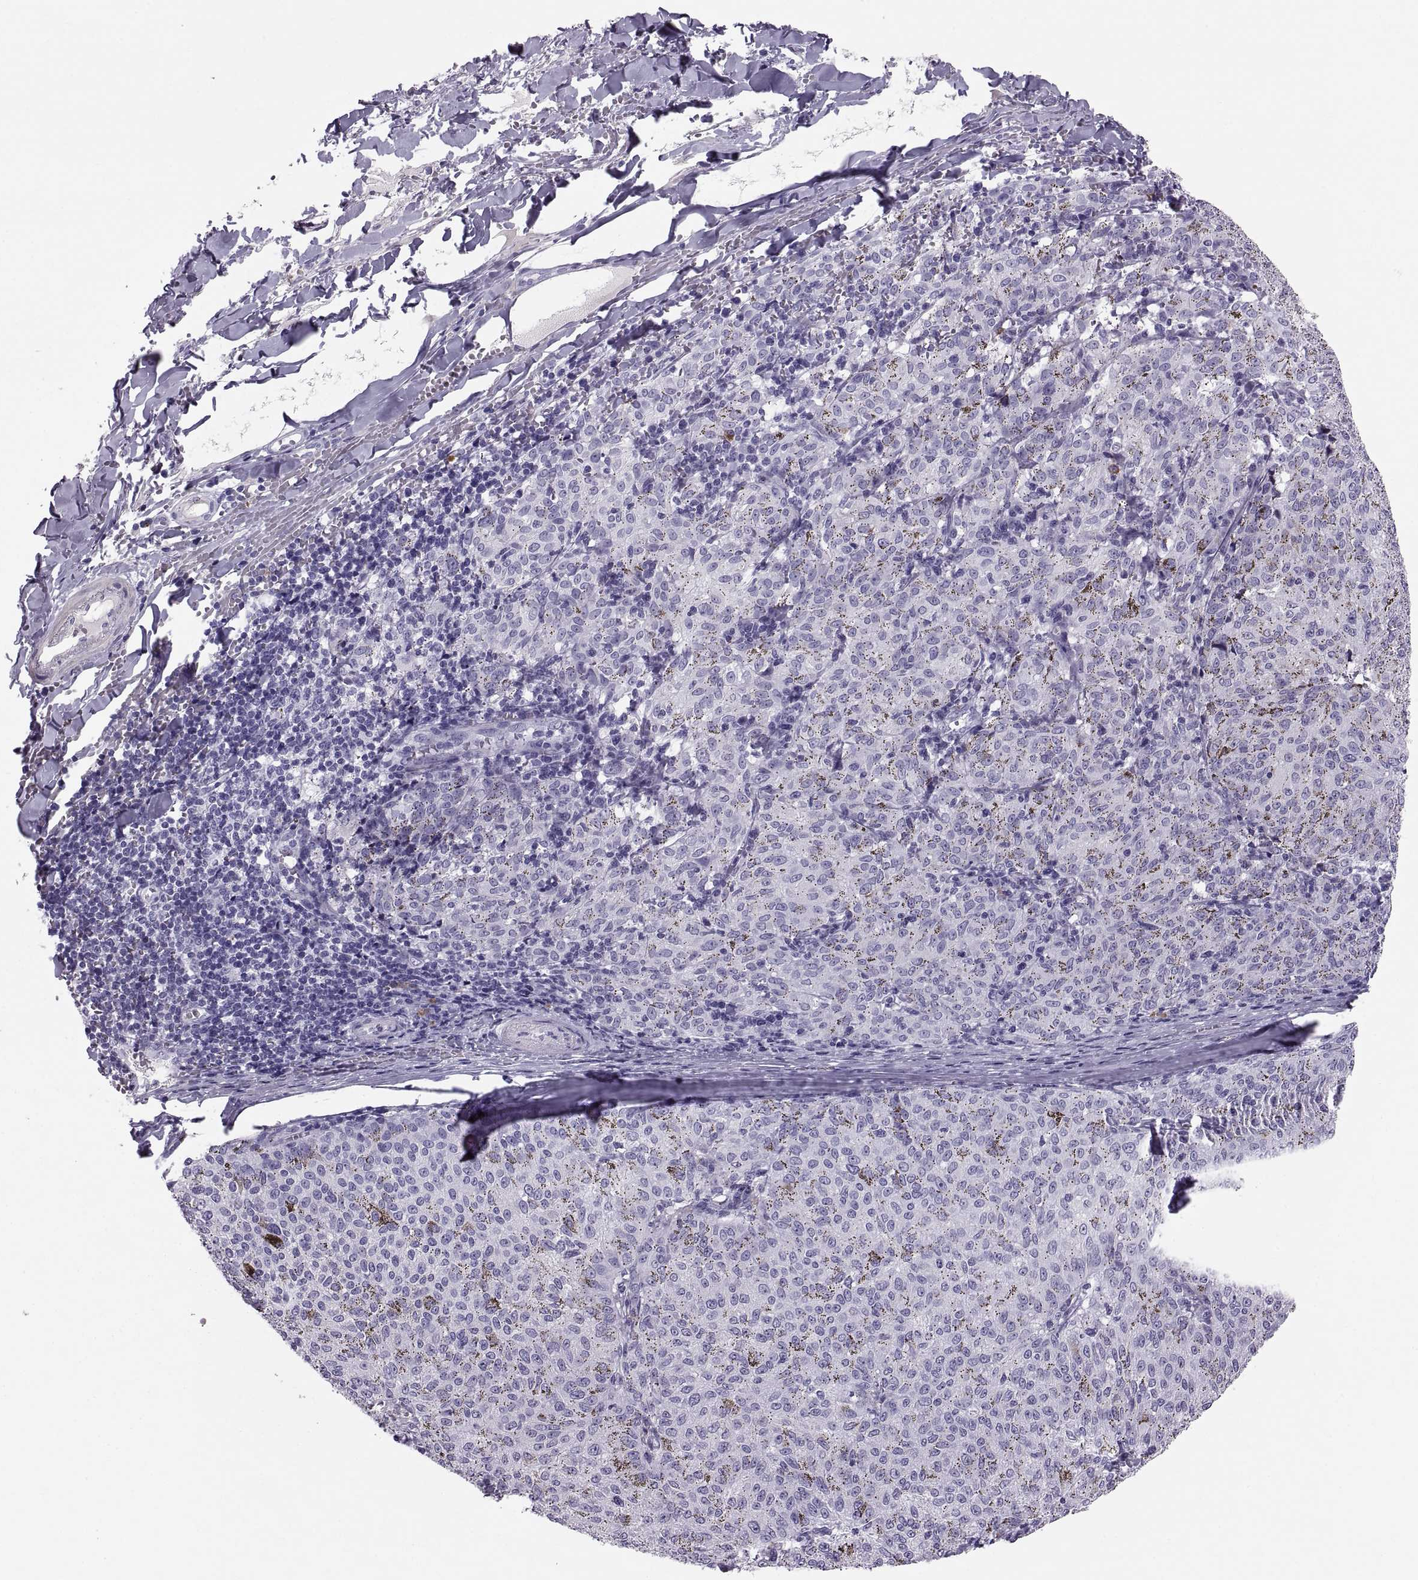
{"staining": {"intensity": "negative", "quantity": "none", "location": "none"}, "tissue": "melanoma", "cell_type": "Tumor cells", "image_type": "cancer", "snomed": [{"axis": "morphology", "description": "Malignant melanoma, NOS"}, {"axis": "topography", "description": "Skin"}], "caption": "Tumor cells show no significant protein staining in malignant melanoma.", "gene": "CT47A10", "patient": {"sex": "female", "age": 72}}